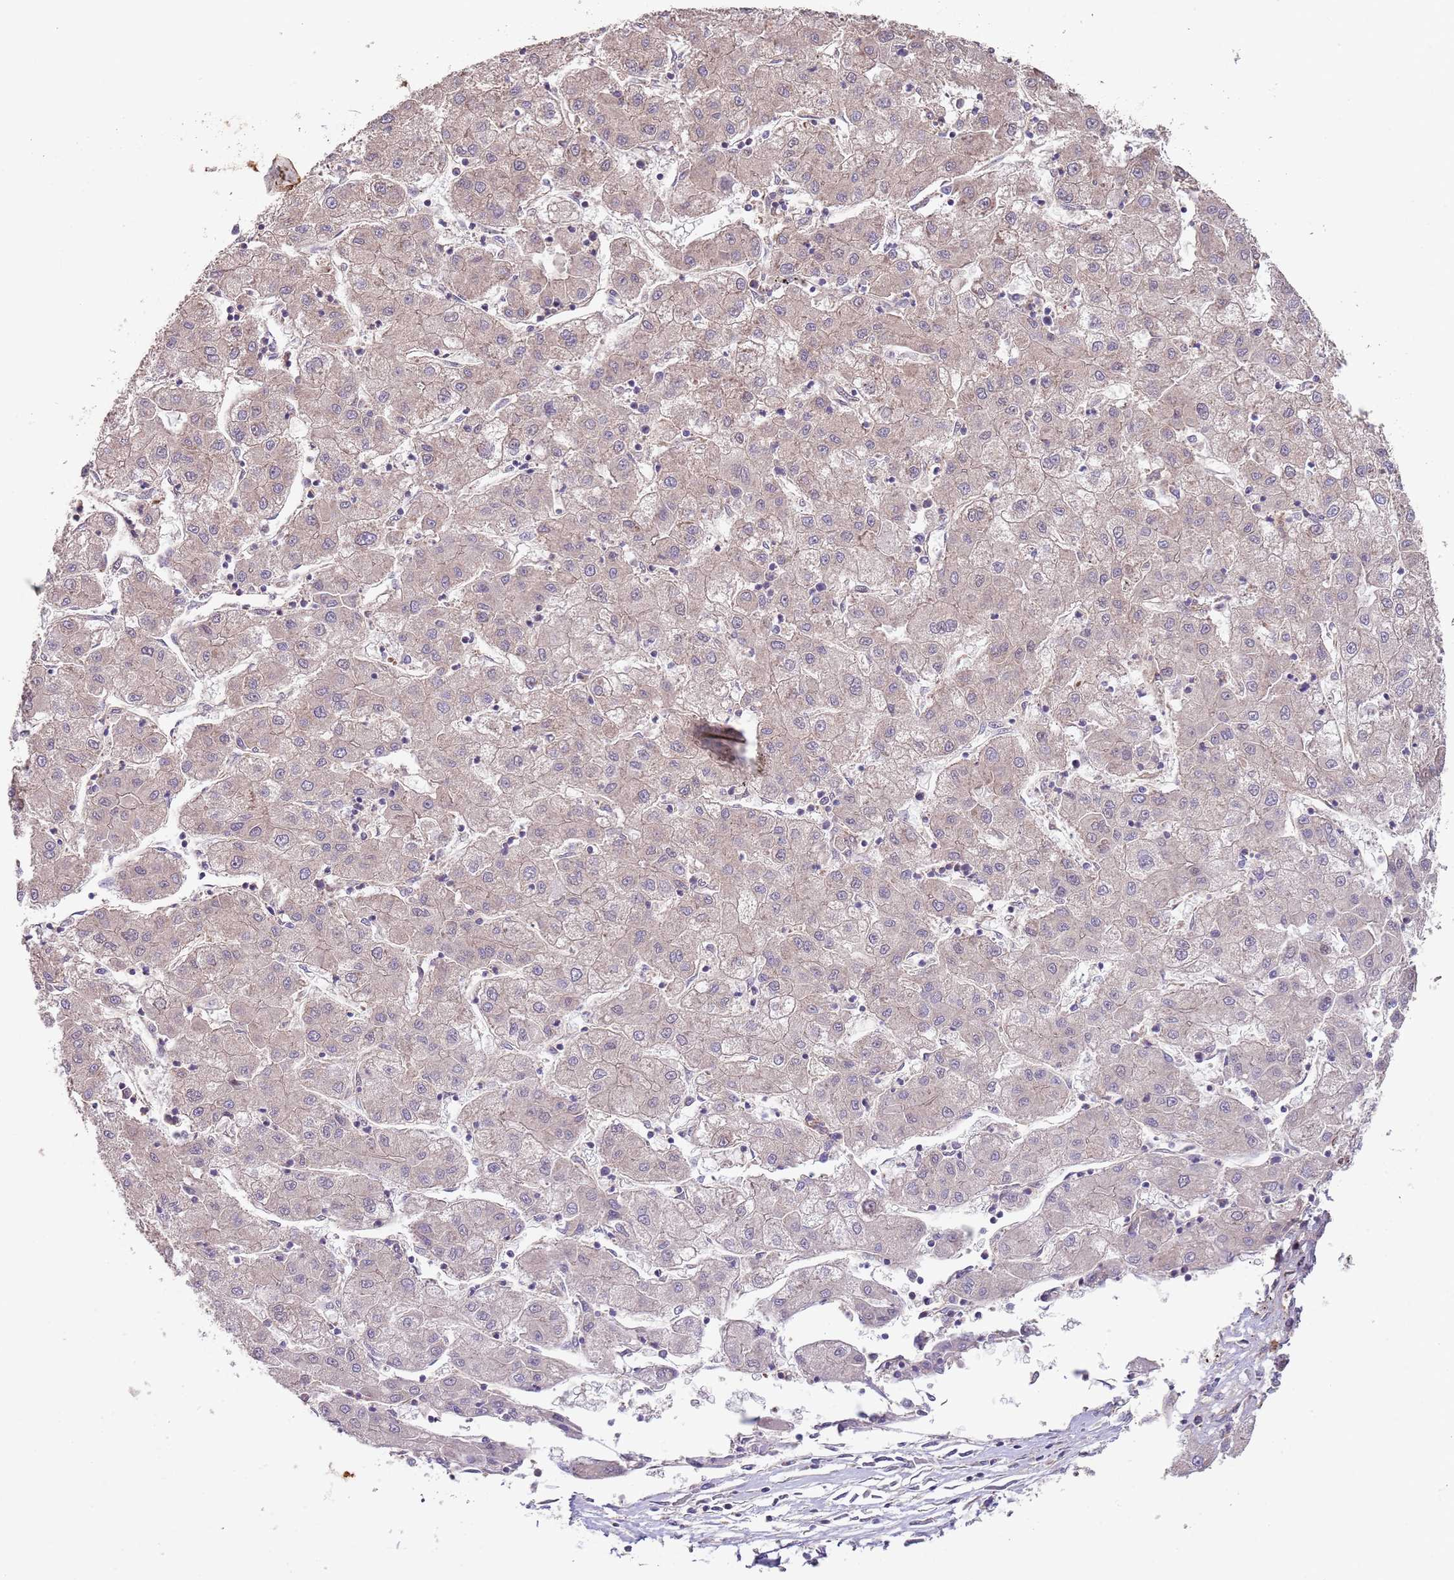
{"staining": {"intensity": "negative", "quantity": "none", "location": "none"}, "tissue": "liver cancer", "cell_type": "Tumor cells", "image_type": "cancer", "snomed": [{"axis": "morphology", "description": "Carcinoma, Hepatocellular, NOS"}, {"axis": "topography", "description": "Liver"}], "caption": "The photomicrograph shows no staining of tumor cells in liver cancer.", "gene": "RNF19B", "patient": {"sex": "male", "age": 72}}